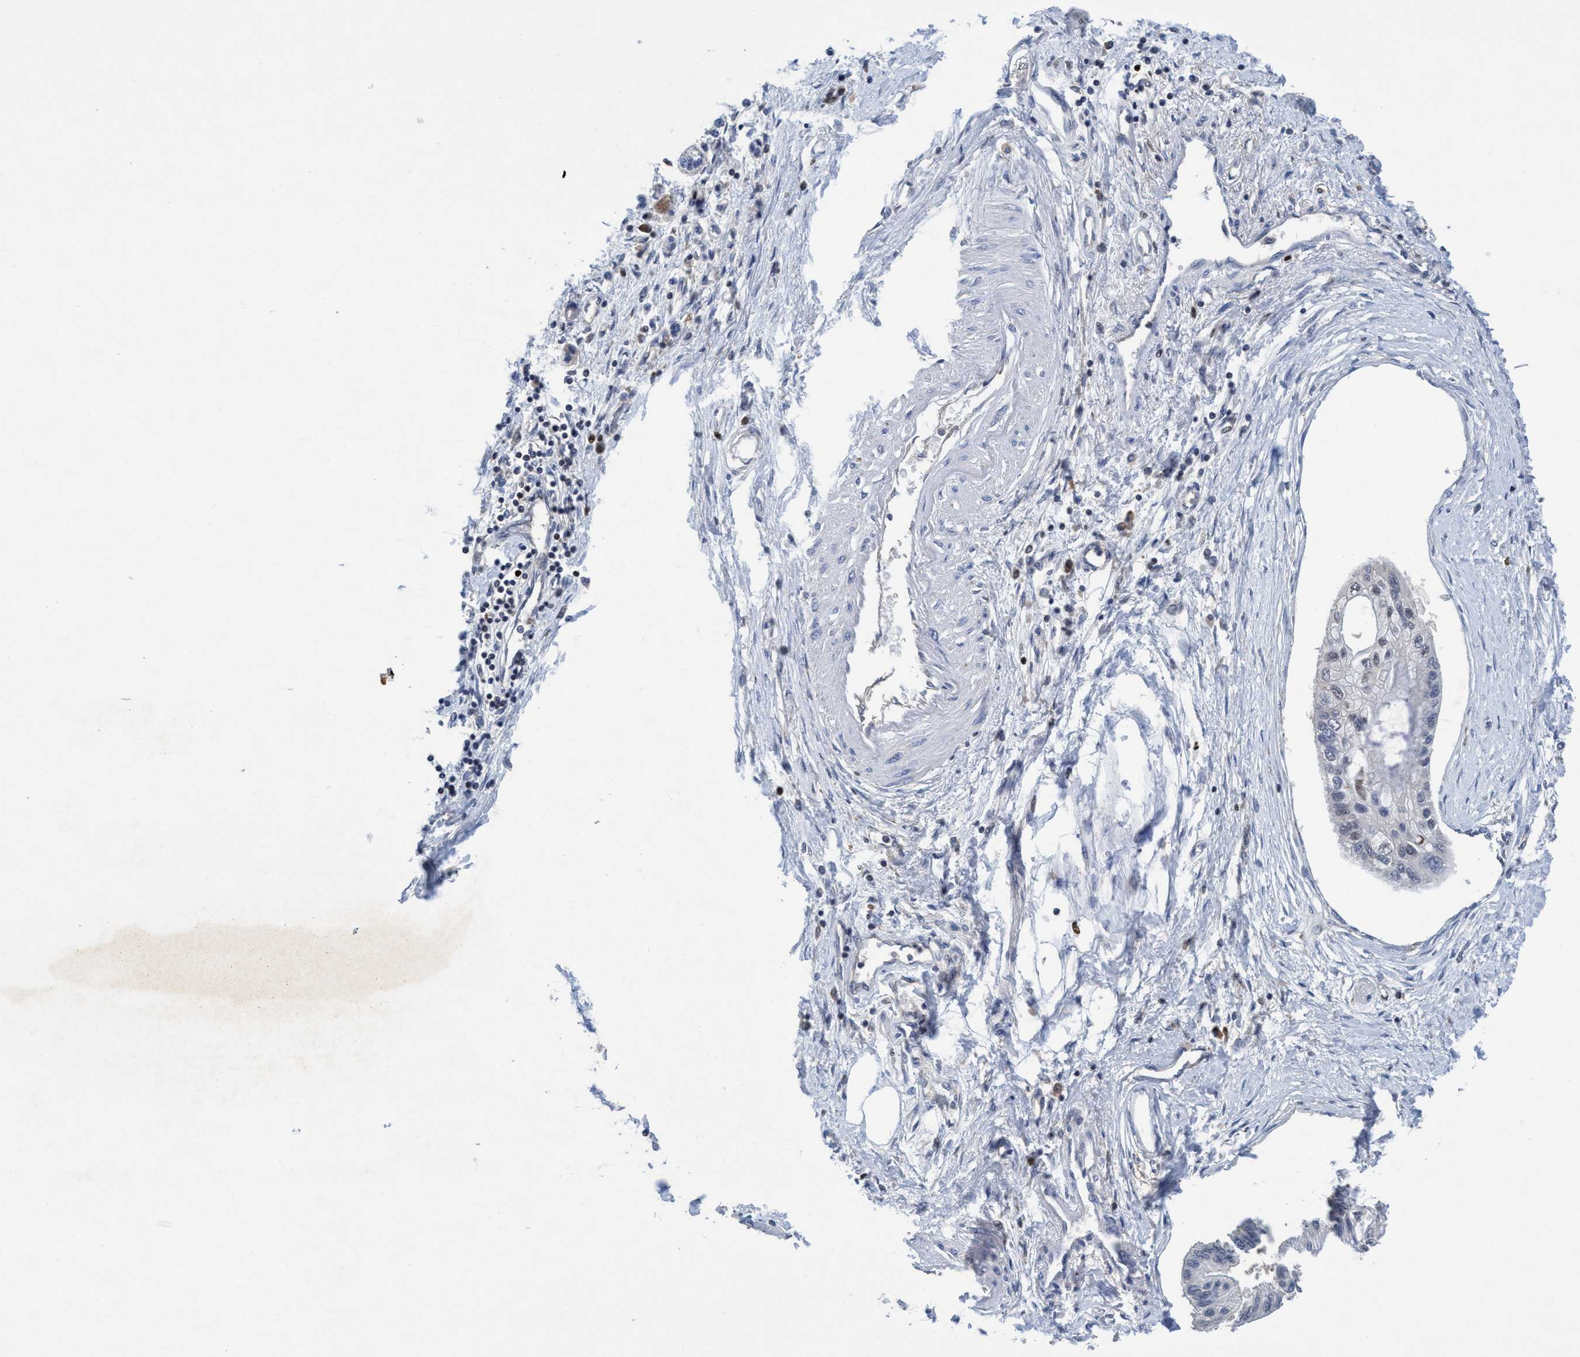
{"staining": {"intensity": "negative", "quantity": "none", "location": "none"}, "tissue": "pancreatic cancer", "cell_type": "Tumor cells", "image_type": "cancer", "snomed": [{"axis": "morphology", "description": "Adenocarcinoma, NOS"}, {"axis": "topography", "description": "Pancreas"}], "caption": "A photomicrograph of human adenocarcinoma (pancreatic) is negative for staining in tumor cells.", "gene": "ENDOG", "patient": {"sex": "female", "age": 77}}